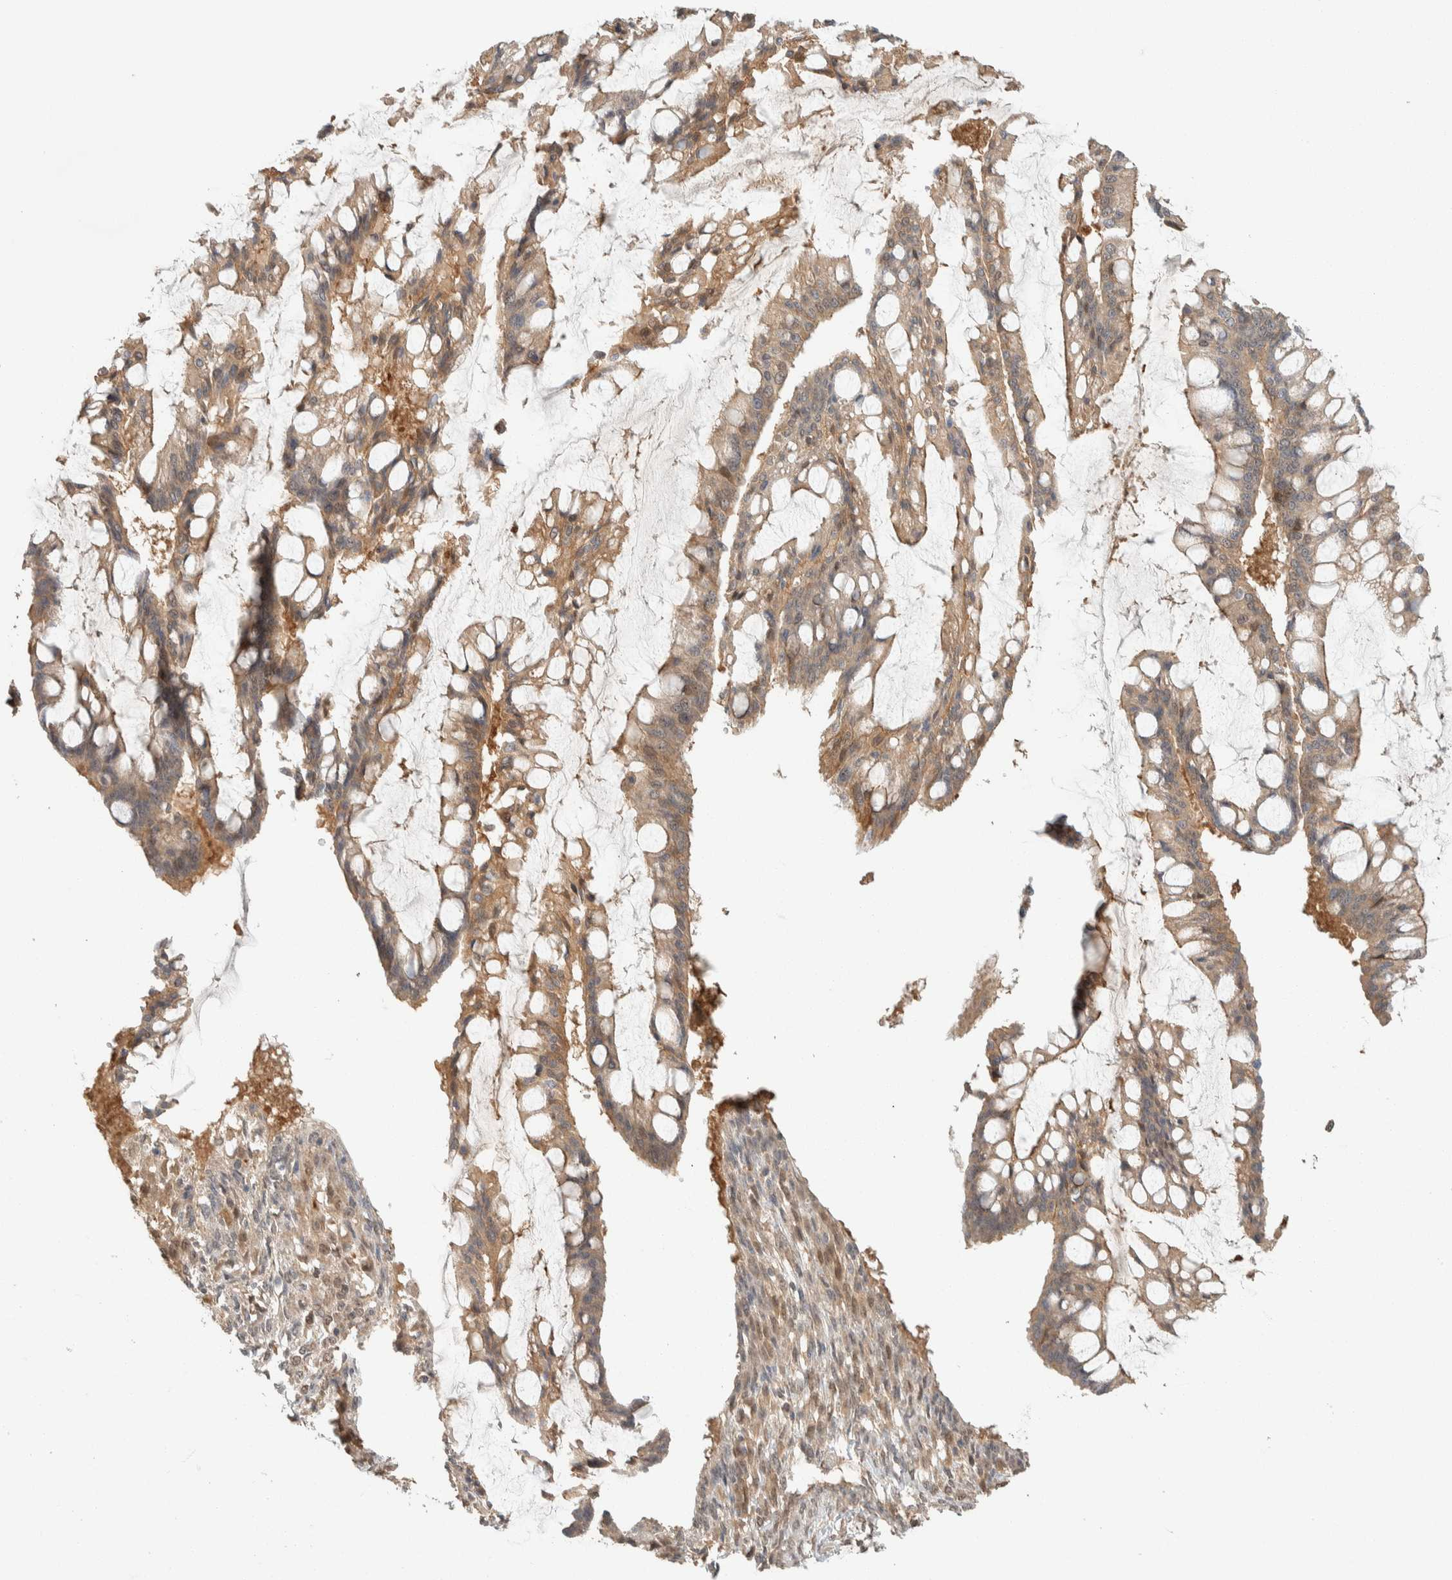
{"staining": {"intensity": "weak", "quantity": ">75%", "location": "cytoplasmic/membranous,nuclear"}, "tissue": "ovarian cancer", "cell_type": "Tumor cells", "image_type": "cancer", "snomed": [{"axis": "morphology", "description": "Cystadenocarcinoma, mucinous, NOS"}, {"axis": "topography", "description": "Ovary"}], "caption": "This image reveals ovarian cancer (mucinous cystadenocarcinoma) stained with immunohistochemistry (IHC) to label a protein in brown. The cytoplasmic/membranous and nuclear of tumor cells show weak positivity for the protein. Nuclei are counter-stained blue.", "gene": "ZNF567", "patient": {"sex": "female", "age": 73}}